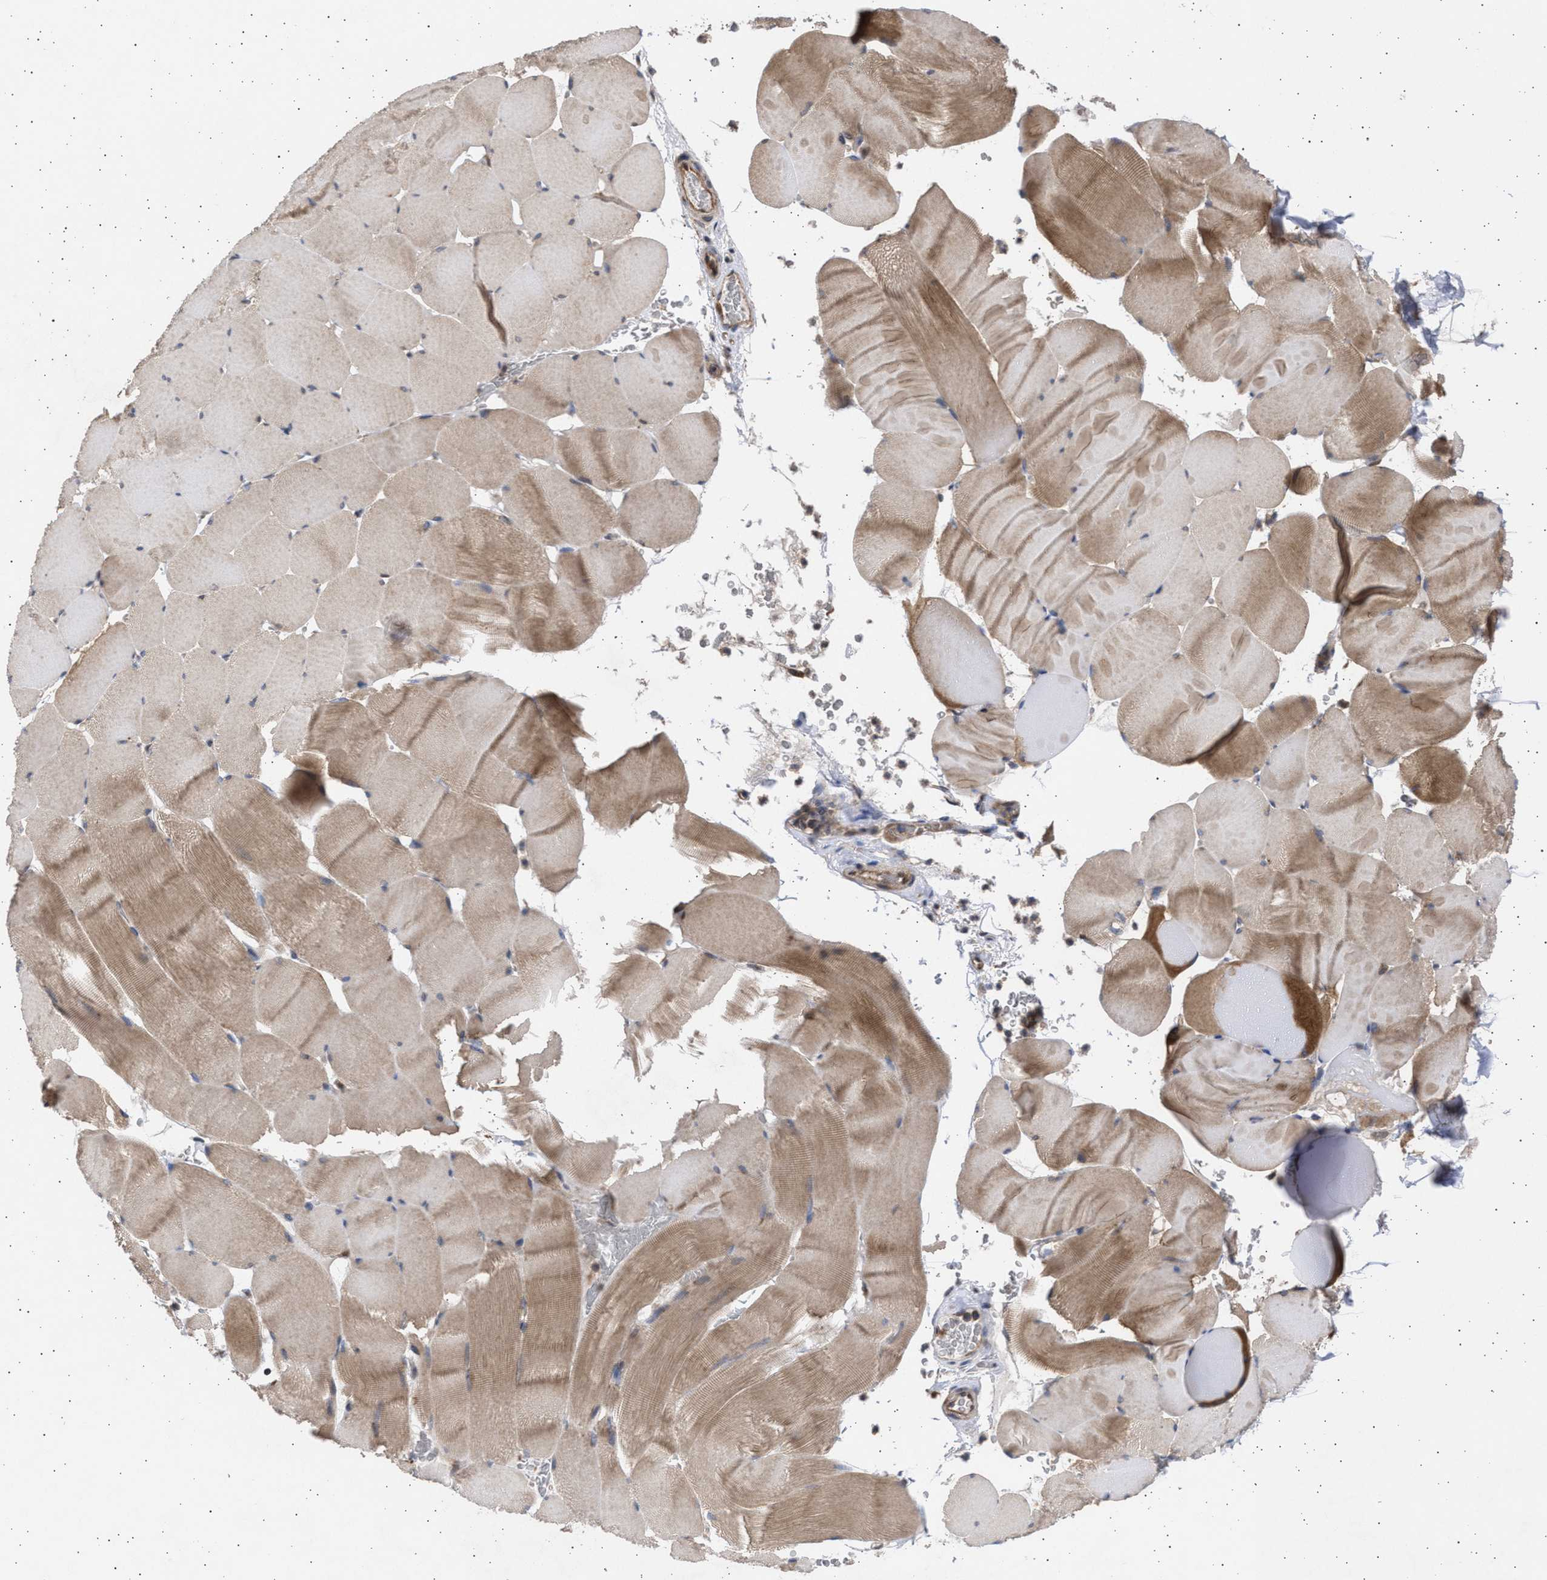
{"staining": {"intensity": "moderate", "quantity": "25%-75%", "location": "cytoplasmic/membranous"}, "tissue": "skeletal muscle", "cell_type": "Myocytes", "image_type": "normal", "snomed": [{"axis": "morphology", "description": "Normal tissue, NOS"}, {"axis": "topography", "description": "Skeletal muscle"}], "caption": "The histopathology image reveals a brown stain indicating the presence of a protein in the cytoplasmic/membranous of myocytes in skeletal muscle.", "gene": "TTC19", "patient": {"sex": "male", "age": 62}}